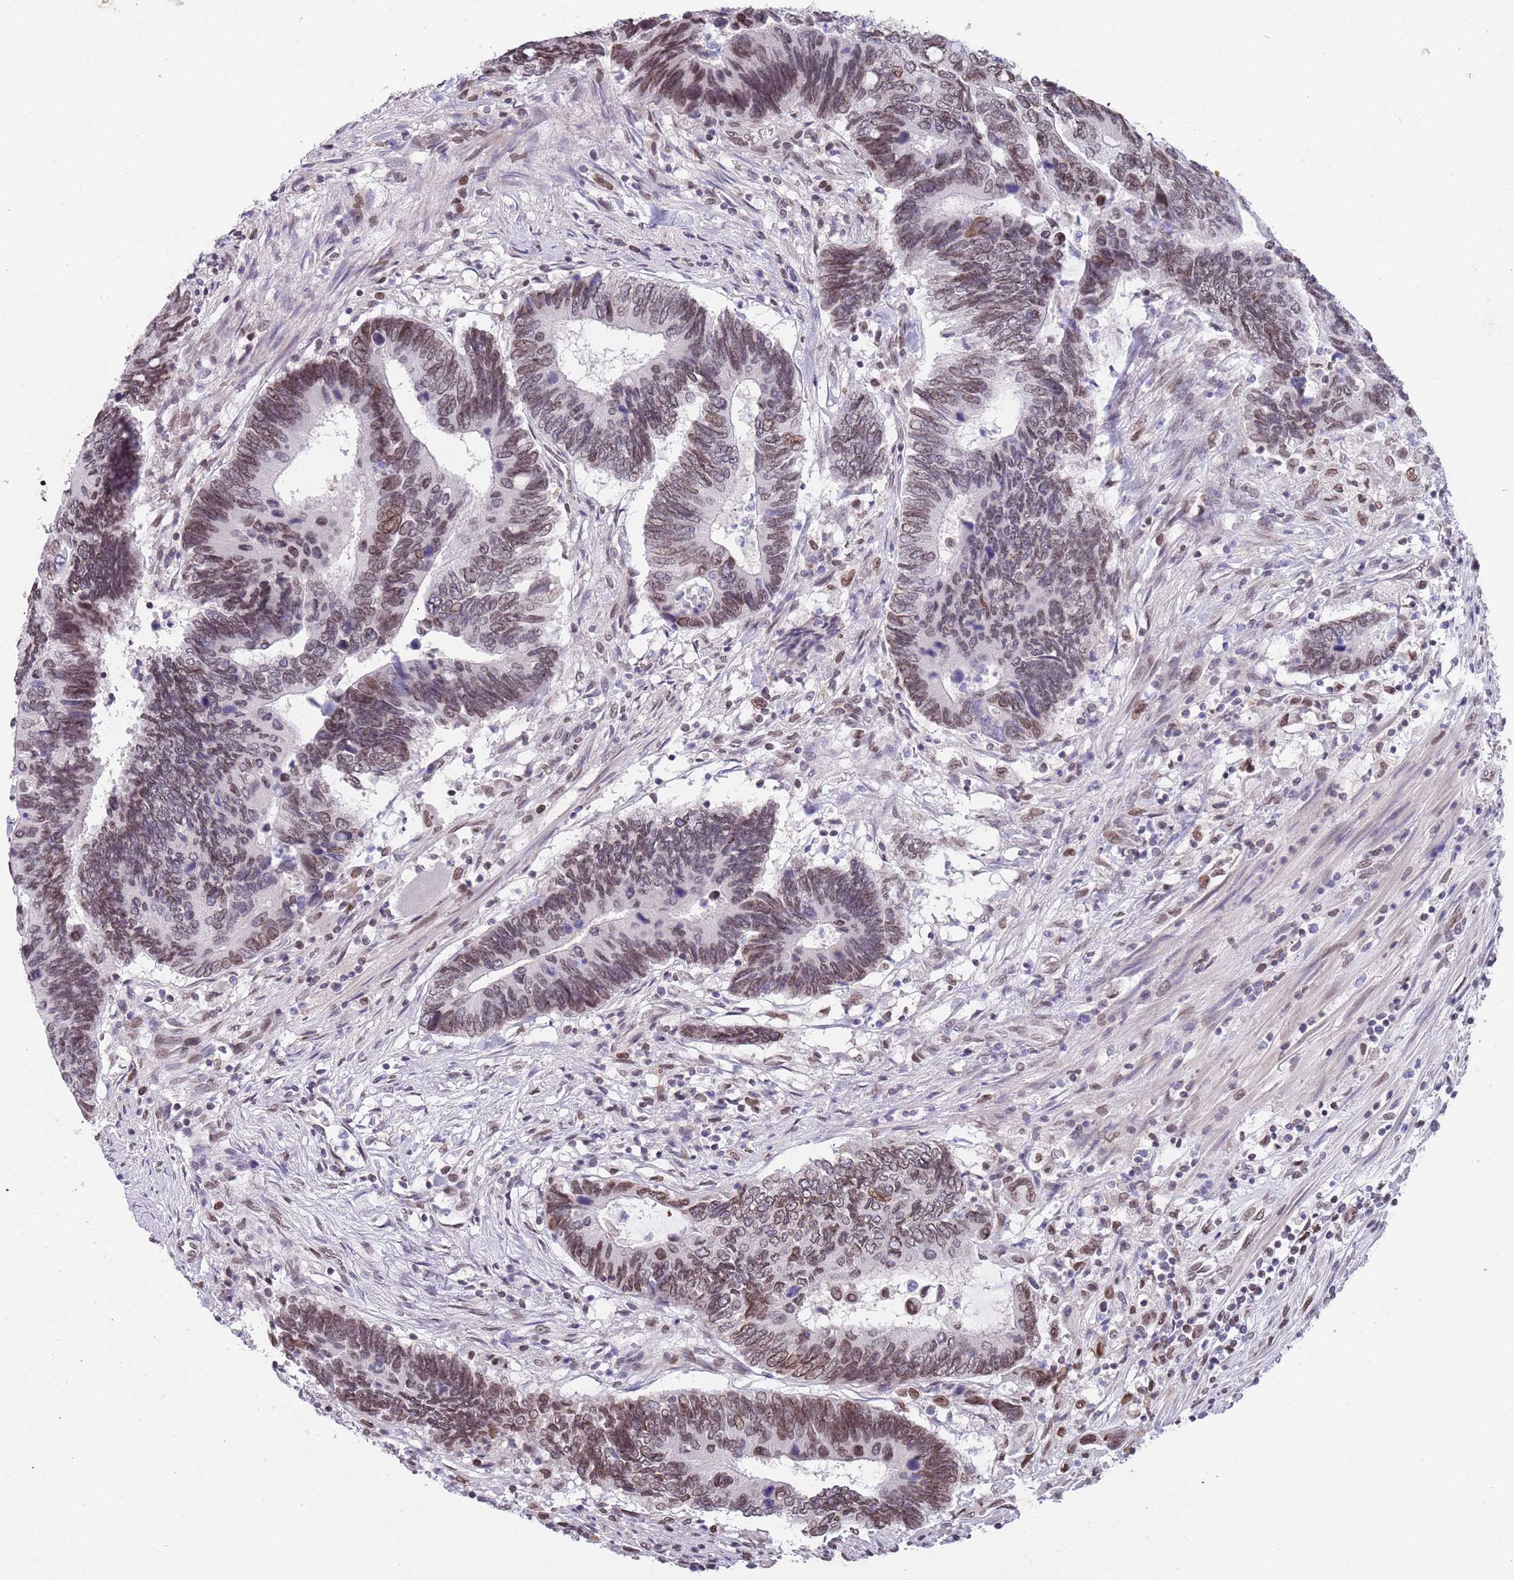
{"staining": {"intensity": "moderate", "quantity": ">75%", "location": "cytoplasmic/membranous,nuclear"}, "tissue": "colorectal cancer", "cell_type": "Tumor cells", "image_type": "cancer", "snomed": [{"axis": "morphology", "description": "Adenocarcinoma, NOS"}, {"axis": "topography", "description": "Colon"}], "caption": "A medium amount of moderate cytoplasmic/membranous and nuclear positivity is identified in about >75% of tumor cells in adenocarcinoma (colorectal) tissue.", "gene": "KLHDC2", "patient": {"sex": "male", "age": 87}}